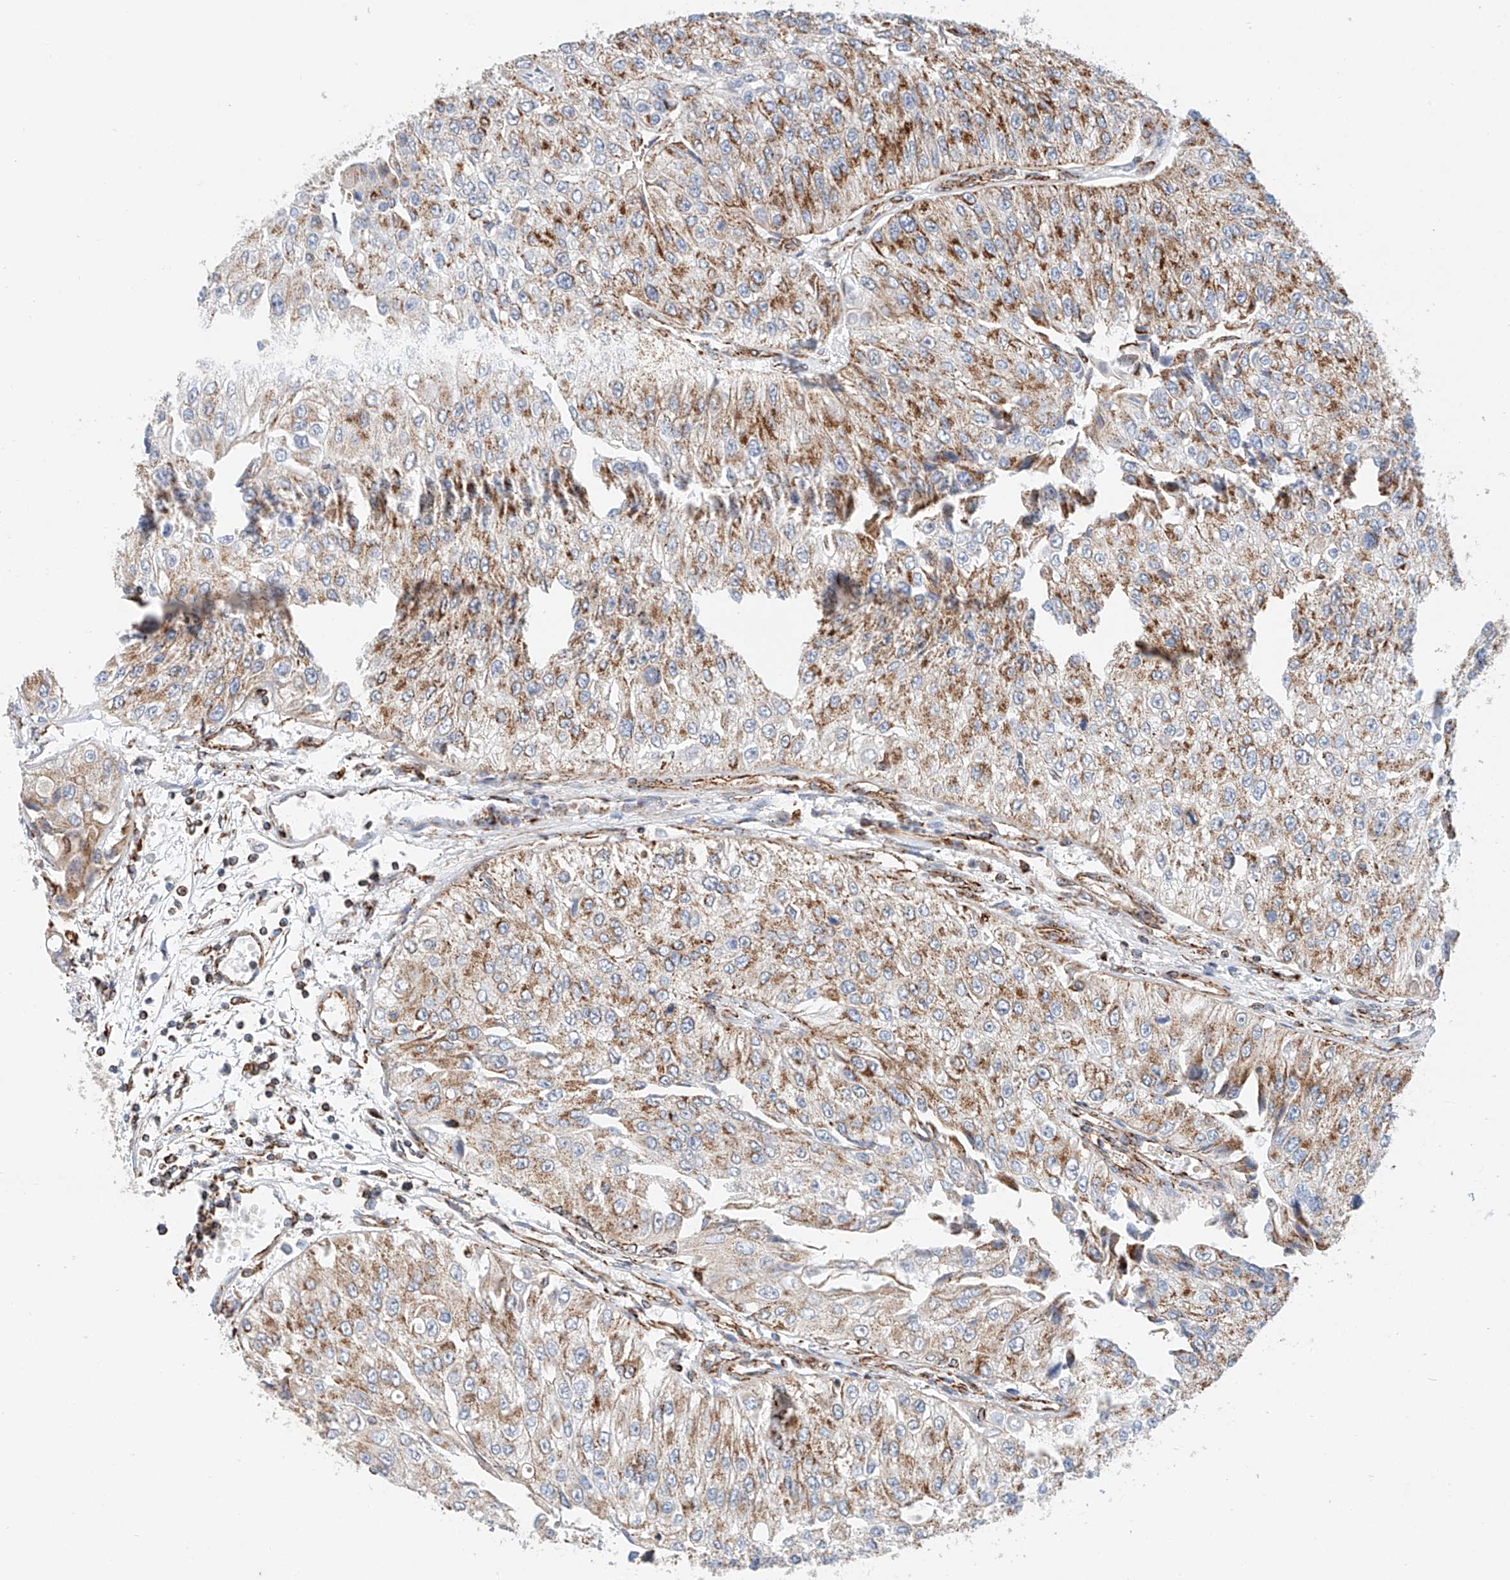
{"staining": {"intensity": "moderate", "quantity": ">75%", "location": "cytoplasmic/membranous"}, "tissue": "urothelial cancer", "cell_type": "Tumor cells", "image_type": "cancer", "snomed": [{"axis": "morphology", "description": "Urothelial carcinoma, High grade"}, {"axis": "topography", "description": "Kidney"}, {"axis": "topography", "description": "Urinary bladder"}], "caption": "Moderate cytoplasmic/membranous staining is seen in about >75% of tumor cells in urothelial cancer.", "gene": "NDUFV3", "patient": {"sex": "male", "age": 77}}